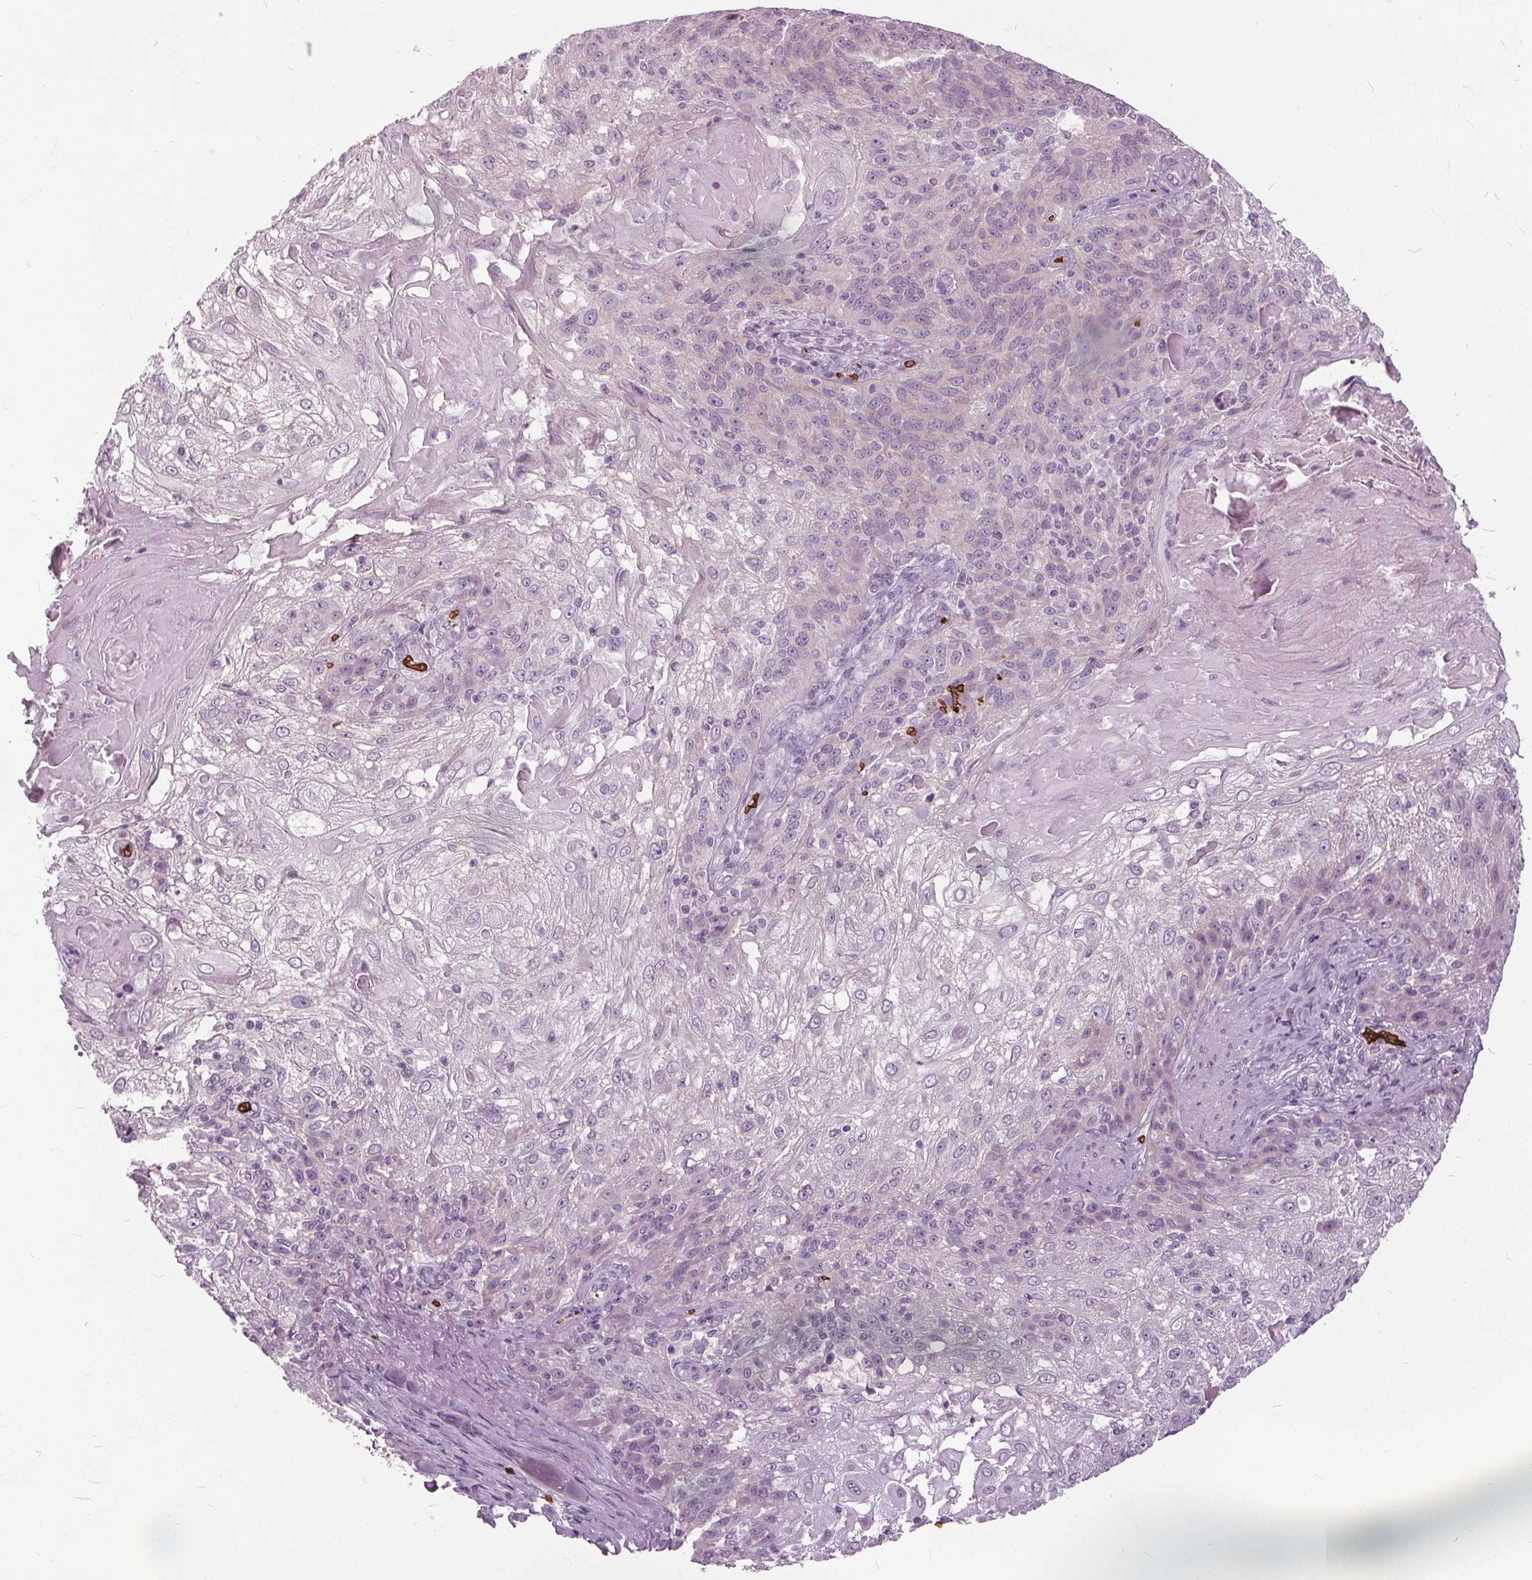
{"staining": {"intensity": "negative", "quantity": "none", "location": "none"}, "tissue": "skin cancer", "cell_type": "Tumor cells", "image_type": "cancer", "snomed": [{"axis": "morphology", "description": "Normal tissue, NOS"}, {"axis": "morphology", "description": "Squamous cell carcinoma, NOS"}, {"axis": "topography", "description": "Skin"}], "caption": "This is an immunohistochemistry (IHC) histopathology image of skin cancer. There is no expression in tumor cells.", "gene": "SLC4A1", "patient": {"sex": "female", "age": 83}}